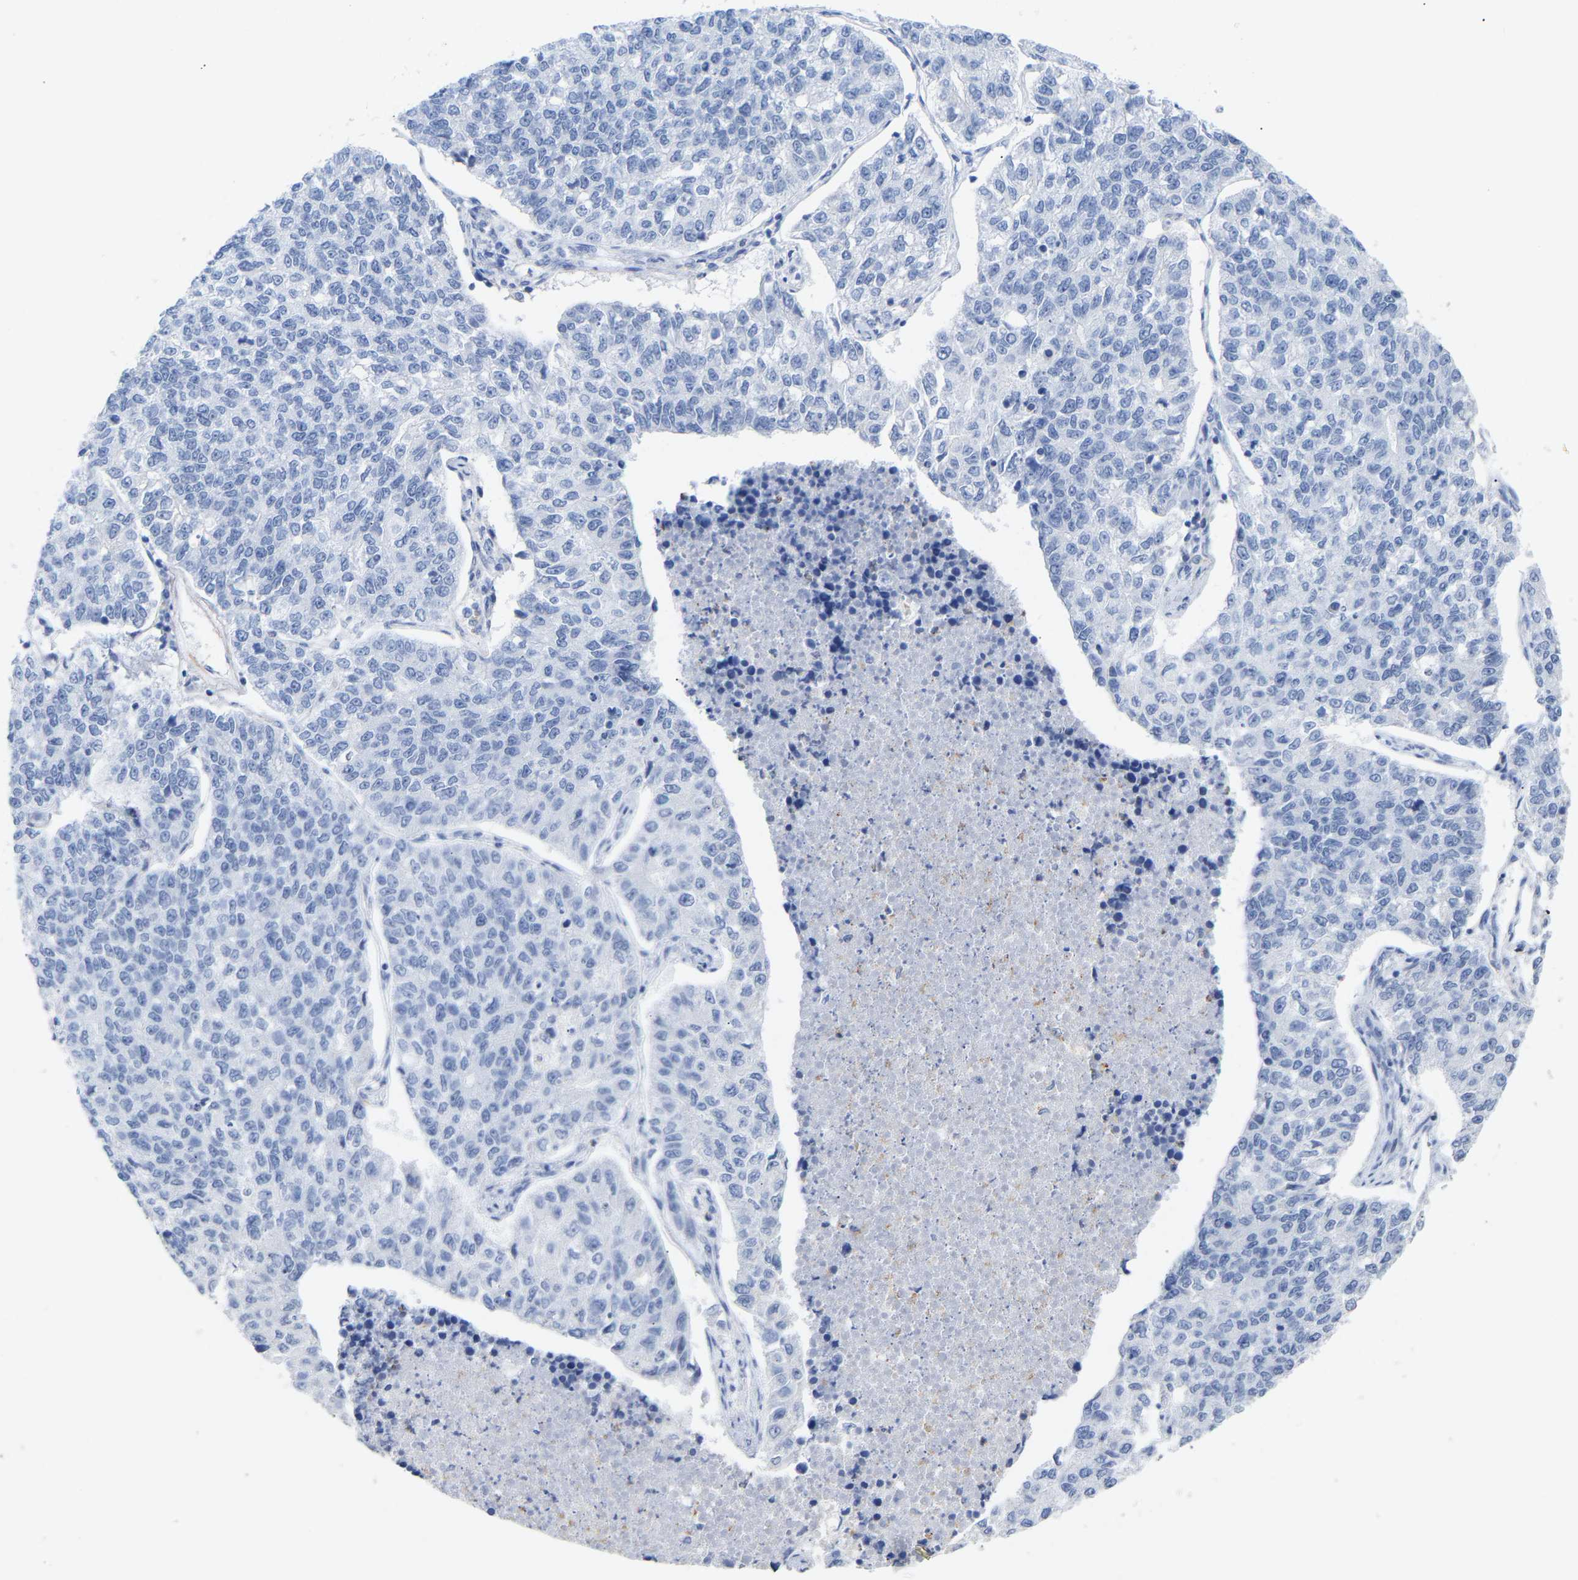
{"staining": {"intensity": "negative", "quantity": "none", "location": "none"}, "tissue": "lung cancer", "cell_type": "Tumor cells", "image_type": "cancer", "snomed": [{"axis": "morphology", "description": "Adenocarcinoma, NOS"}, {"axis": "topography", "description": "Lung"}], "caption": "DAB immunohistochemical staining of human lung cancer (adenocarcinoma) shows no significant expression in tumor cells.", "gene": "AMPH", "patient": {"sex": "male", "age": 49}}